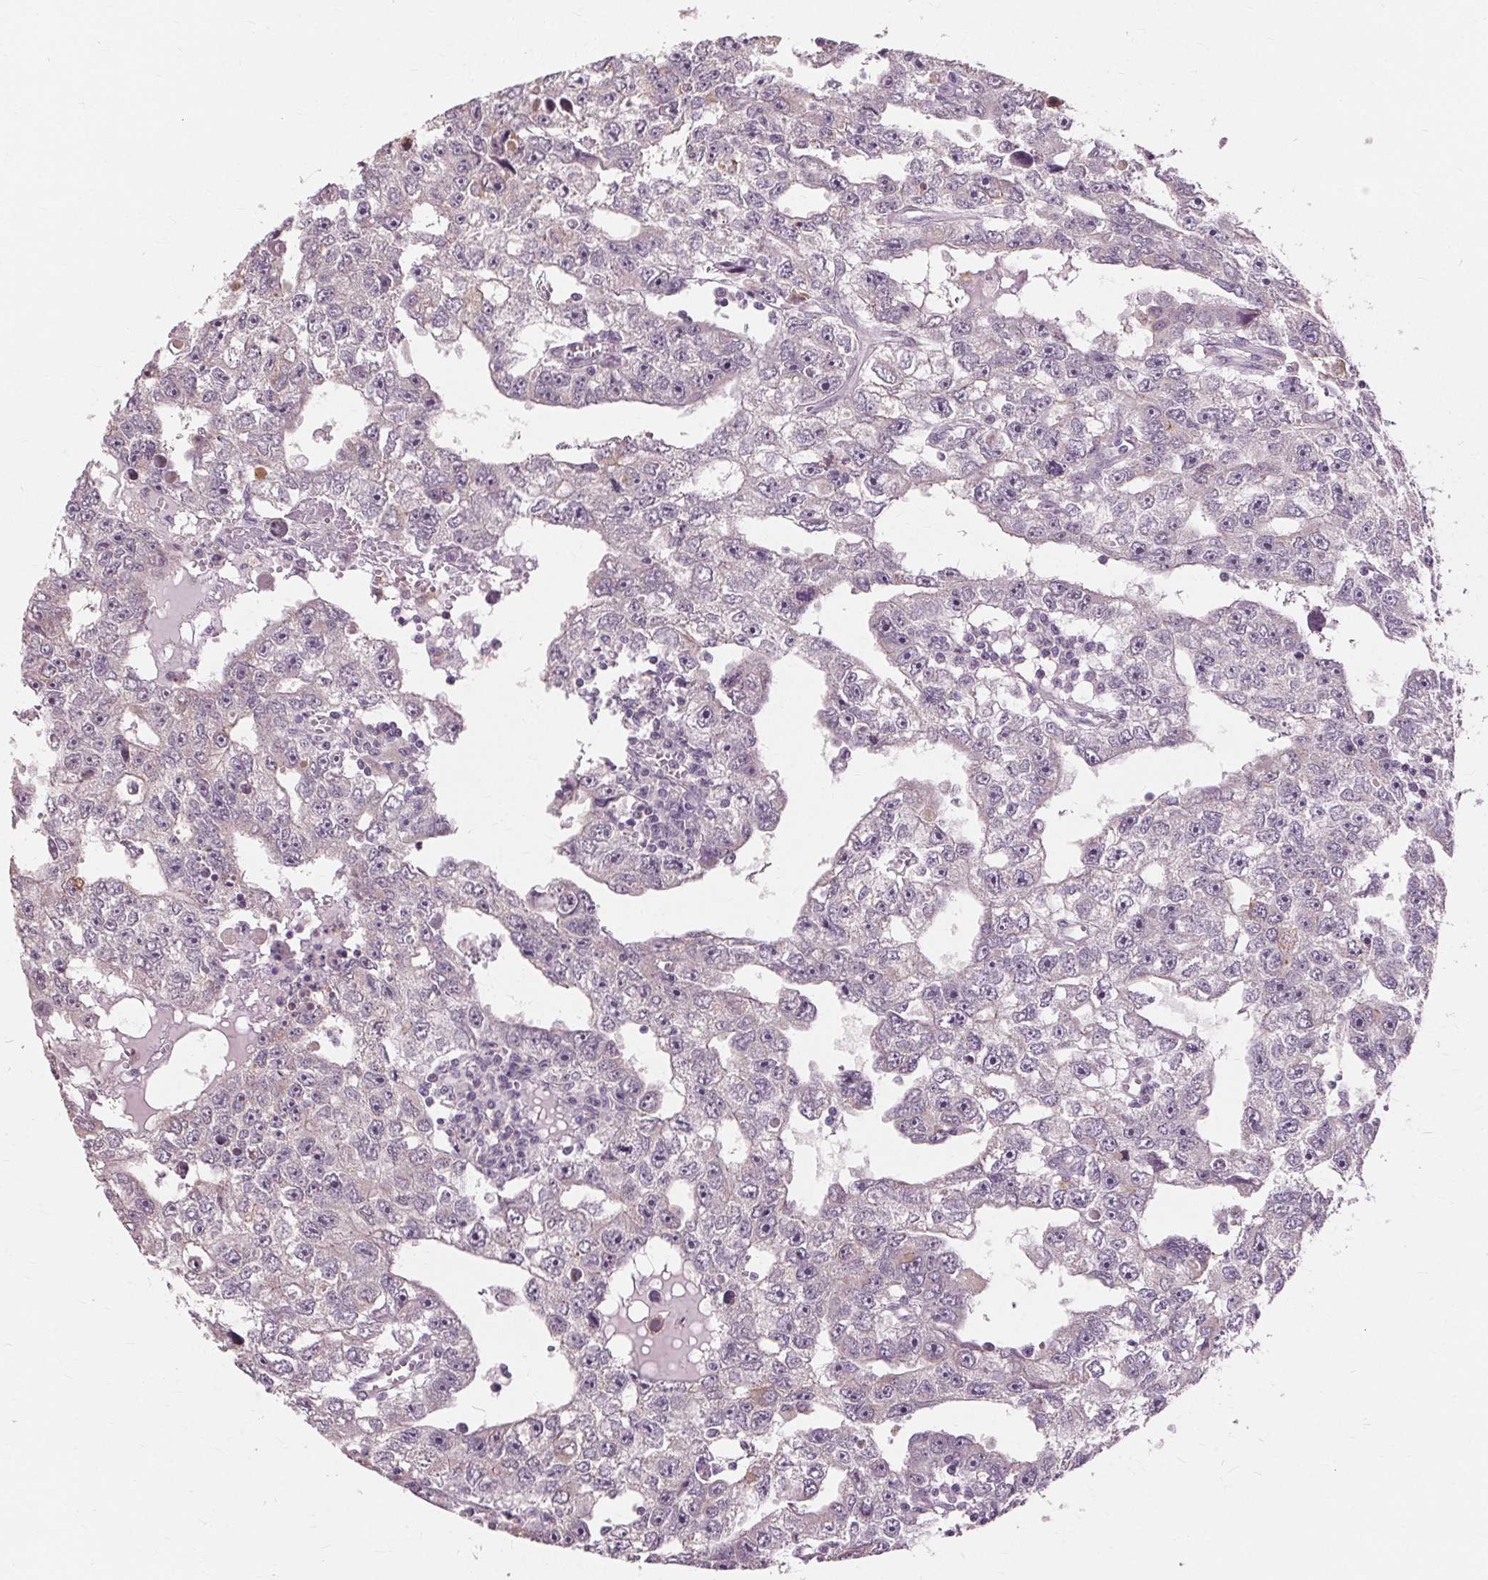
{"staining": {"intensity": "negative", "quantity": "none", "location": "none"}, "tissue": "testis cancer", "cell_type": "Tumor cells", "image_type": "cancer", "snomed": [{"axis": "morphology", "description": "Carcinoma, Embryonal, NOS"}, {"axis": "topography", "description": "Testis"}], "caption": "DAB (3,3'-diaminobenzidine) immunohistochemical staining of human testis embryonal carcinoma shows no significant expression in tumor cells.", "gene": "SIGLEC6", "patient": {"sex": "male", "age": 20}}